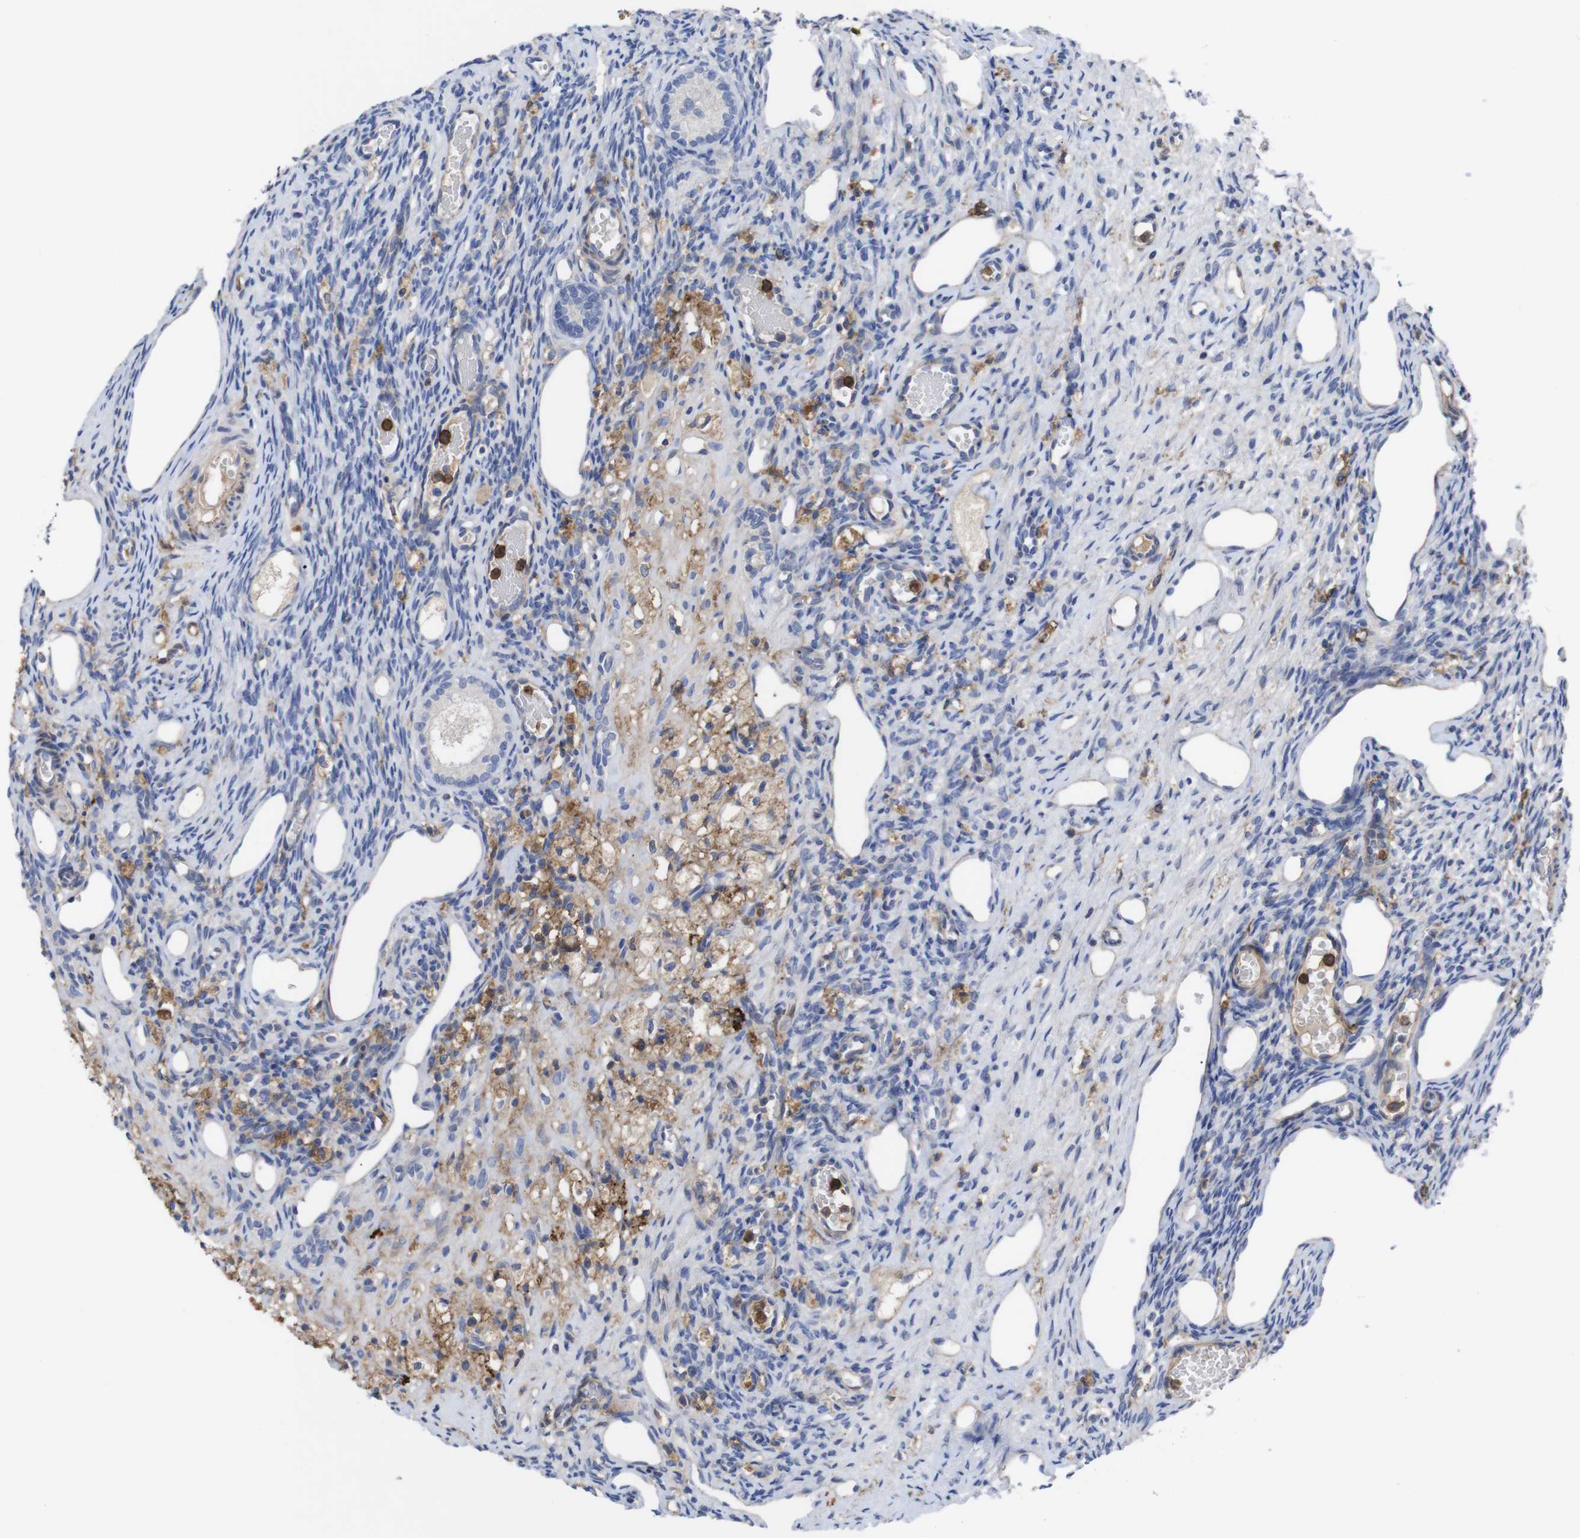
{"staining": {"intensity": "negative", "quantity": "none", "location": "none"}, "tissue": "ovary", "cell_type": "Follicle cells", "image_type": "normal", "snomed": [{"axis": "morphology", "description": "Normal tissue, NOS"}, {"axis": "topography", "description": "Ovary"}], "caption": "Protein analysis of unremarkable ovary shows no significant staining in follicle cells. (DAB (3,3'-diaminobenzidine) immunohistochemistry (IHC) with hematoxylin counter stain).", "gene": "C5AR1", "patient": {"sex": "female", "age": 33}}